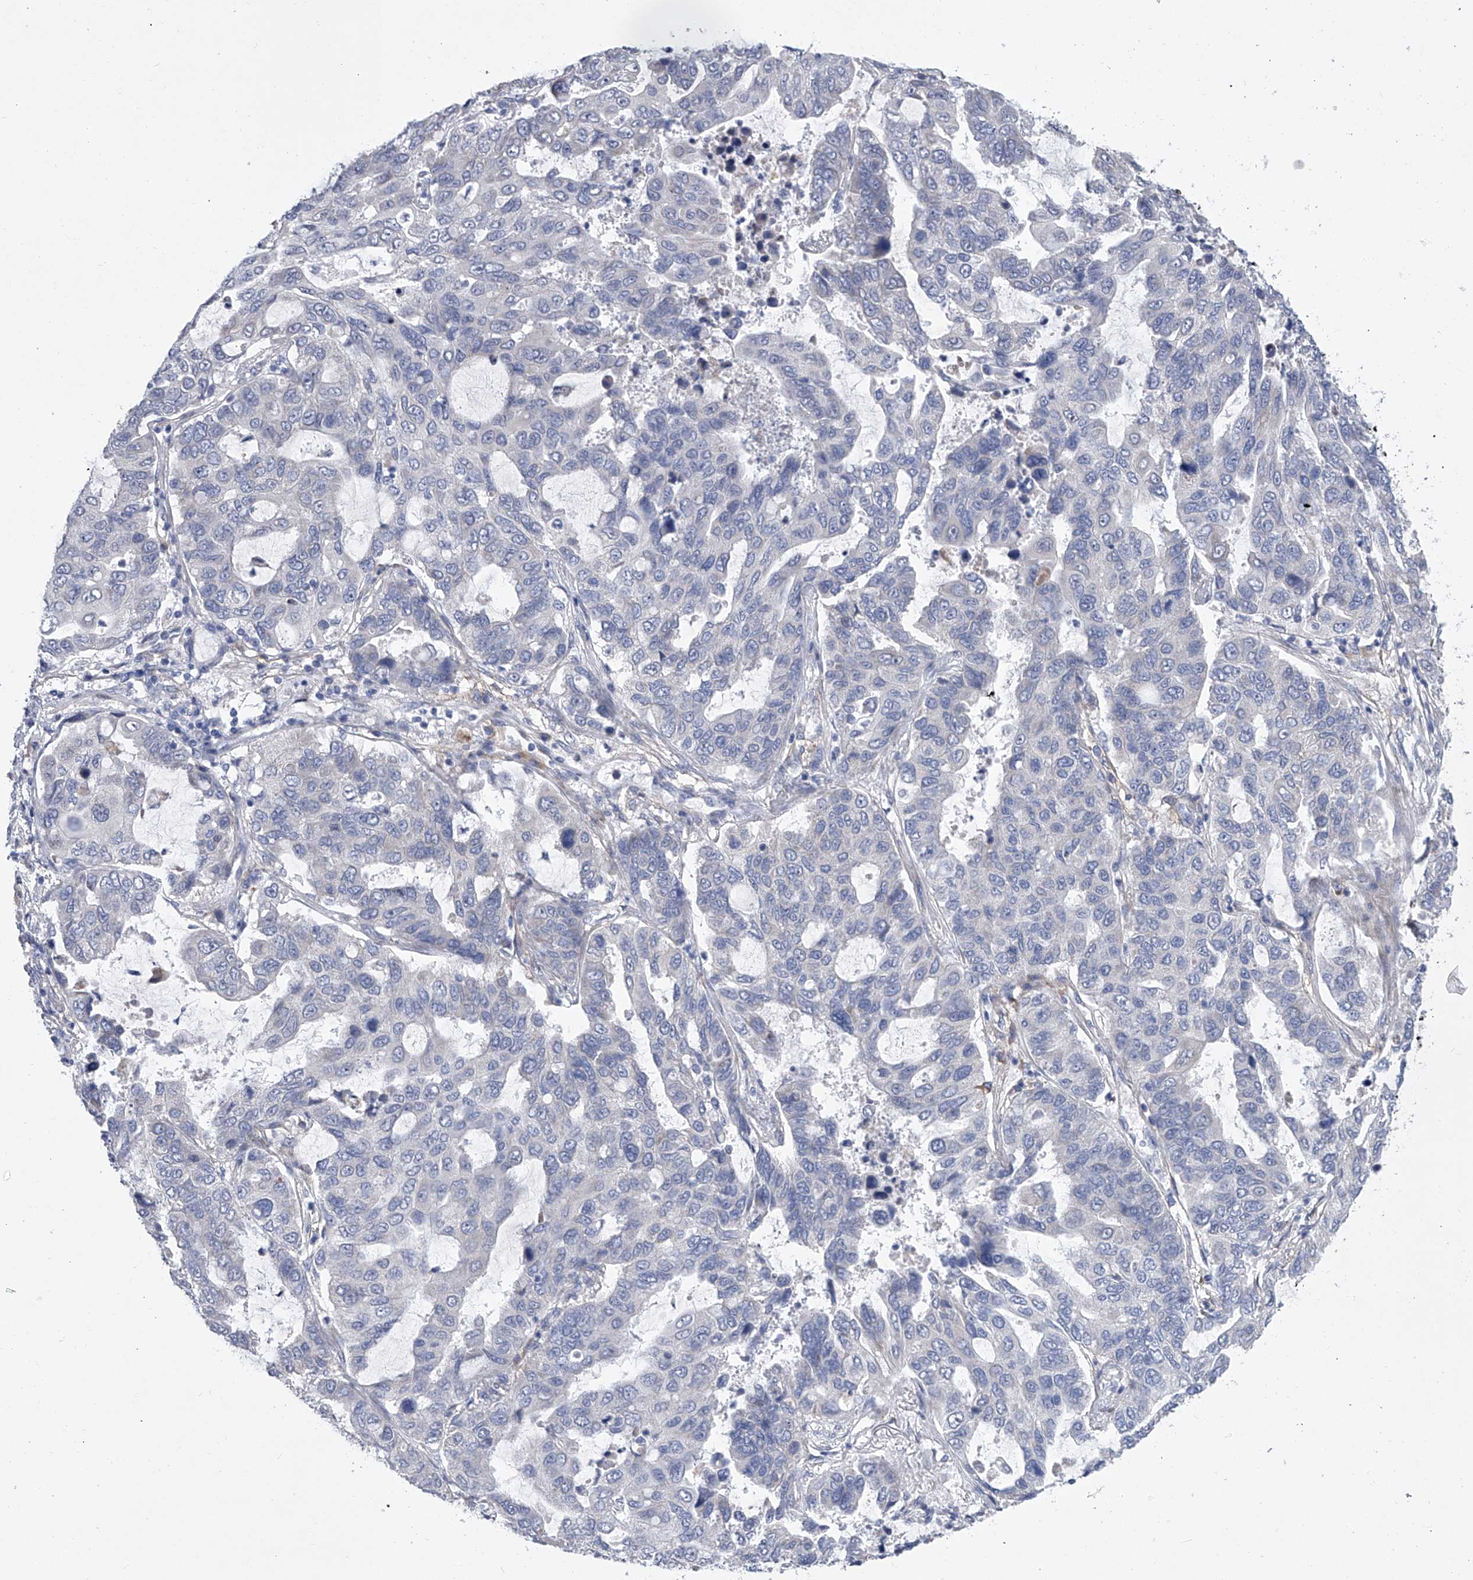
{"staining": {"intensity": "negative", "quantity": "none", "location": "none"}, "tissue": "lung cancer", "cell_type": "Tumor cells", "image_type": "cancer", "snomed": [{"axis": "morphology", "description": "Adenocarcinoma, NOS"}, {"axis": "topography", "description": "Lung"}], "caption": "Immunohistochemical staining of human lung adenocarcinoma demonstrates no significant expression in tumor cells.", "gene": "ALG14", "patient": {"sex": "male", "age": 64}}